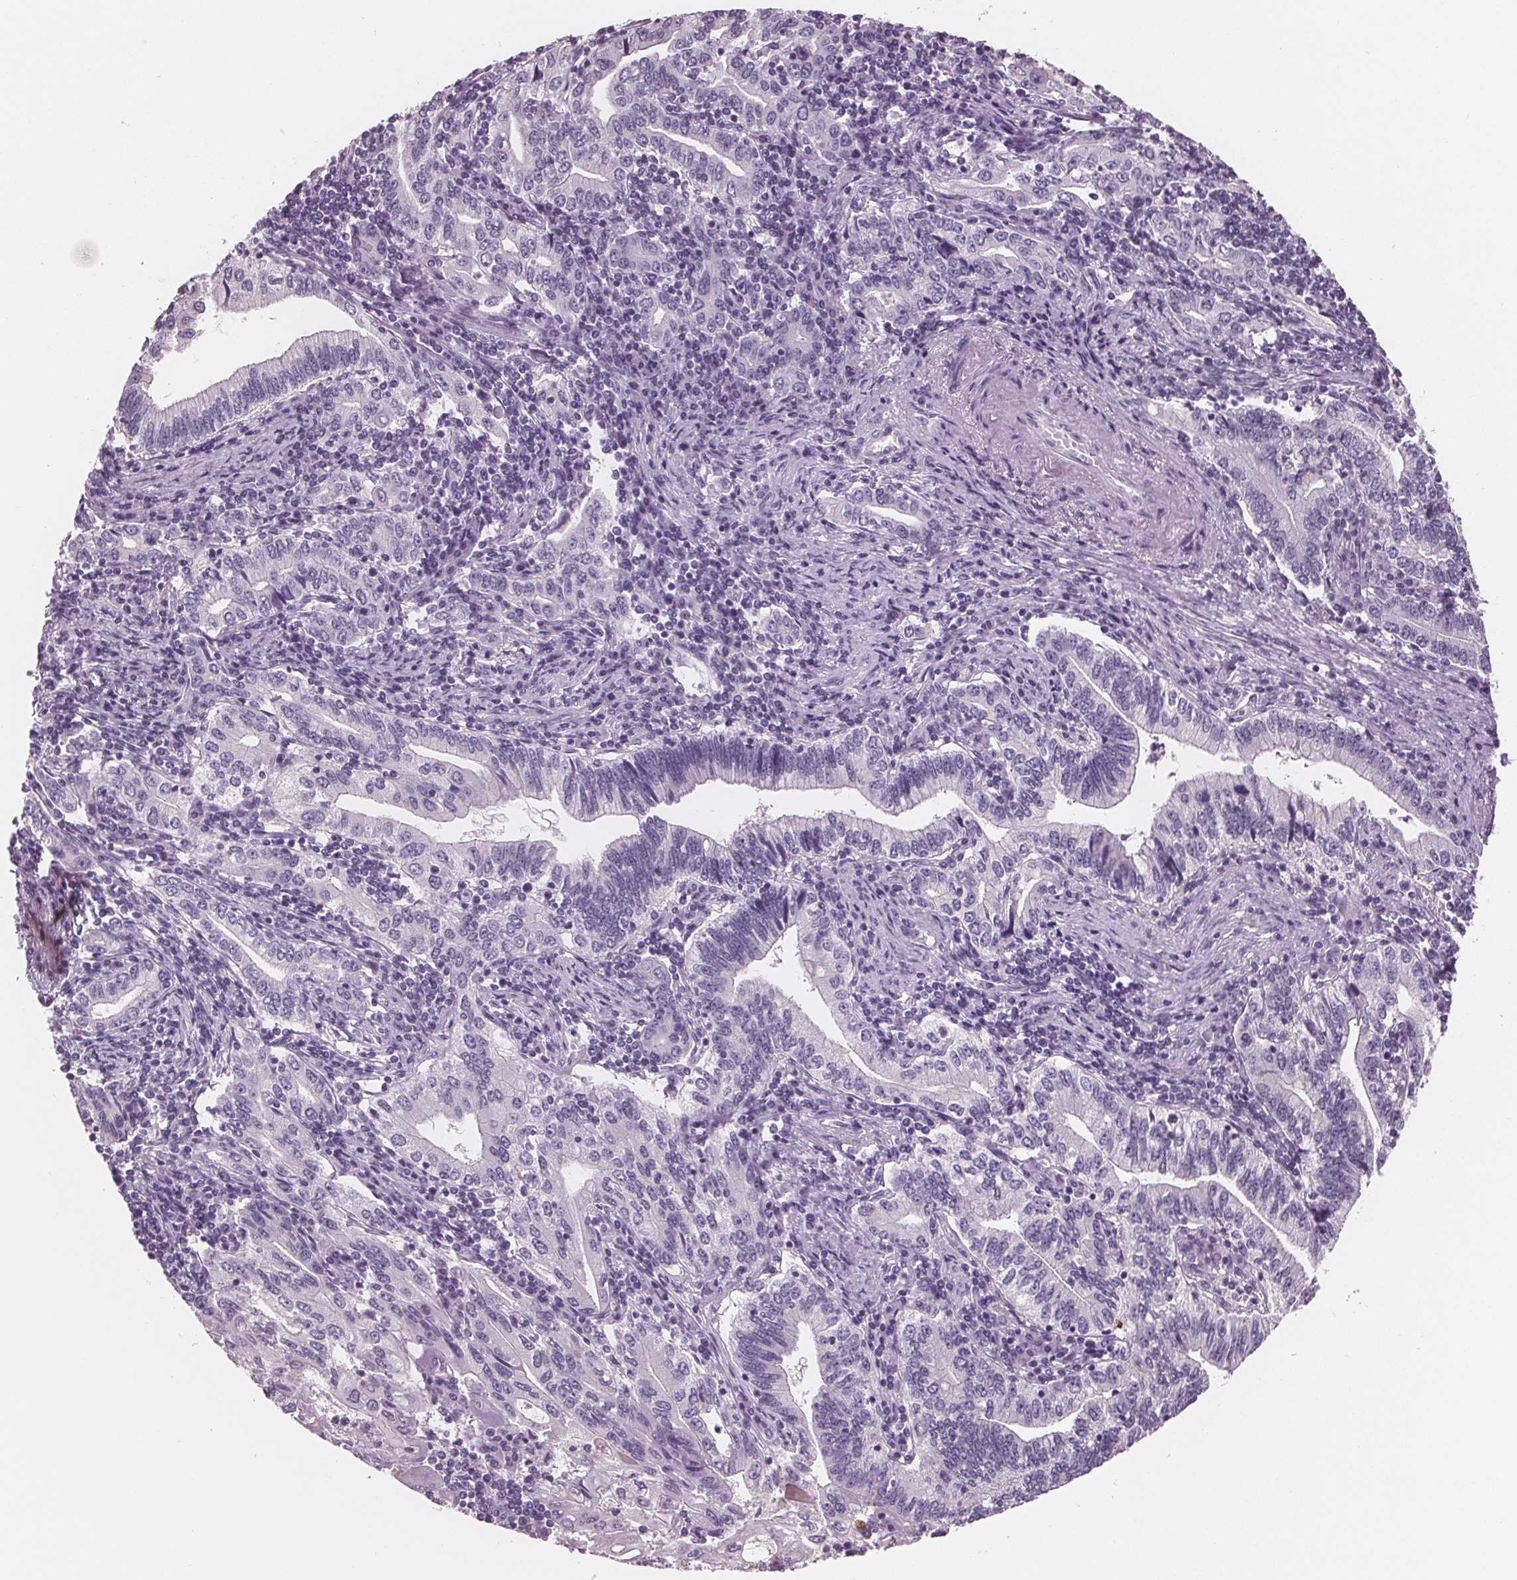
{"staining": {"intensity": "negative", "quantity": "none", "location": "none"}, "tissue": "stomach cancer", "cell_type": "Tumor cells", "image_type": "cancer", "snomed": [{"axis": "morphology", "description": "Adenocarcinoma, NOS"}, {"axis": "topography", "description": "Stomach, lower"}], "caption": "Immunohistochemistry photomicrograph of adenocarcinoma (stomach) stained for a protein (brown), which reveals no expression in tumor cells.", "gene": "AMBP", "patient": {"sex": "female", "age": 72}}